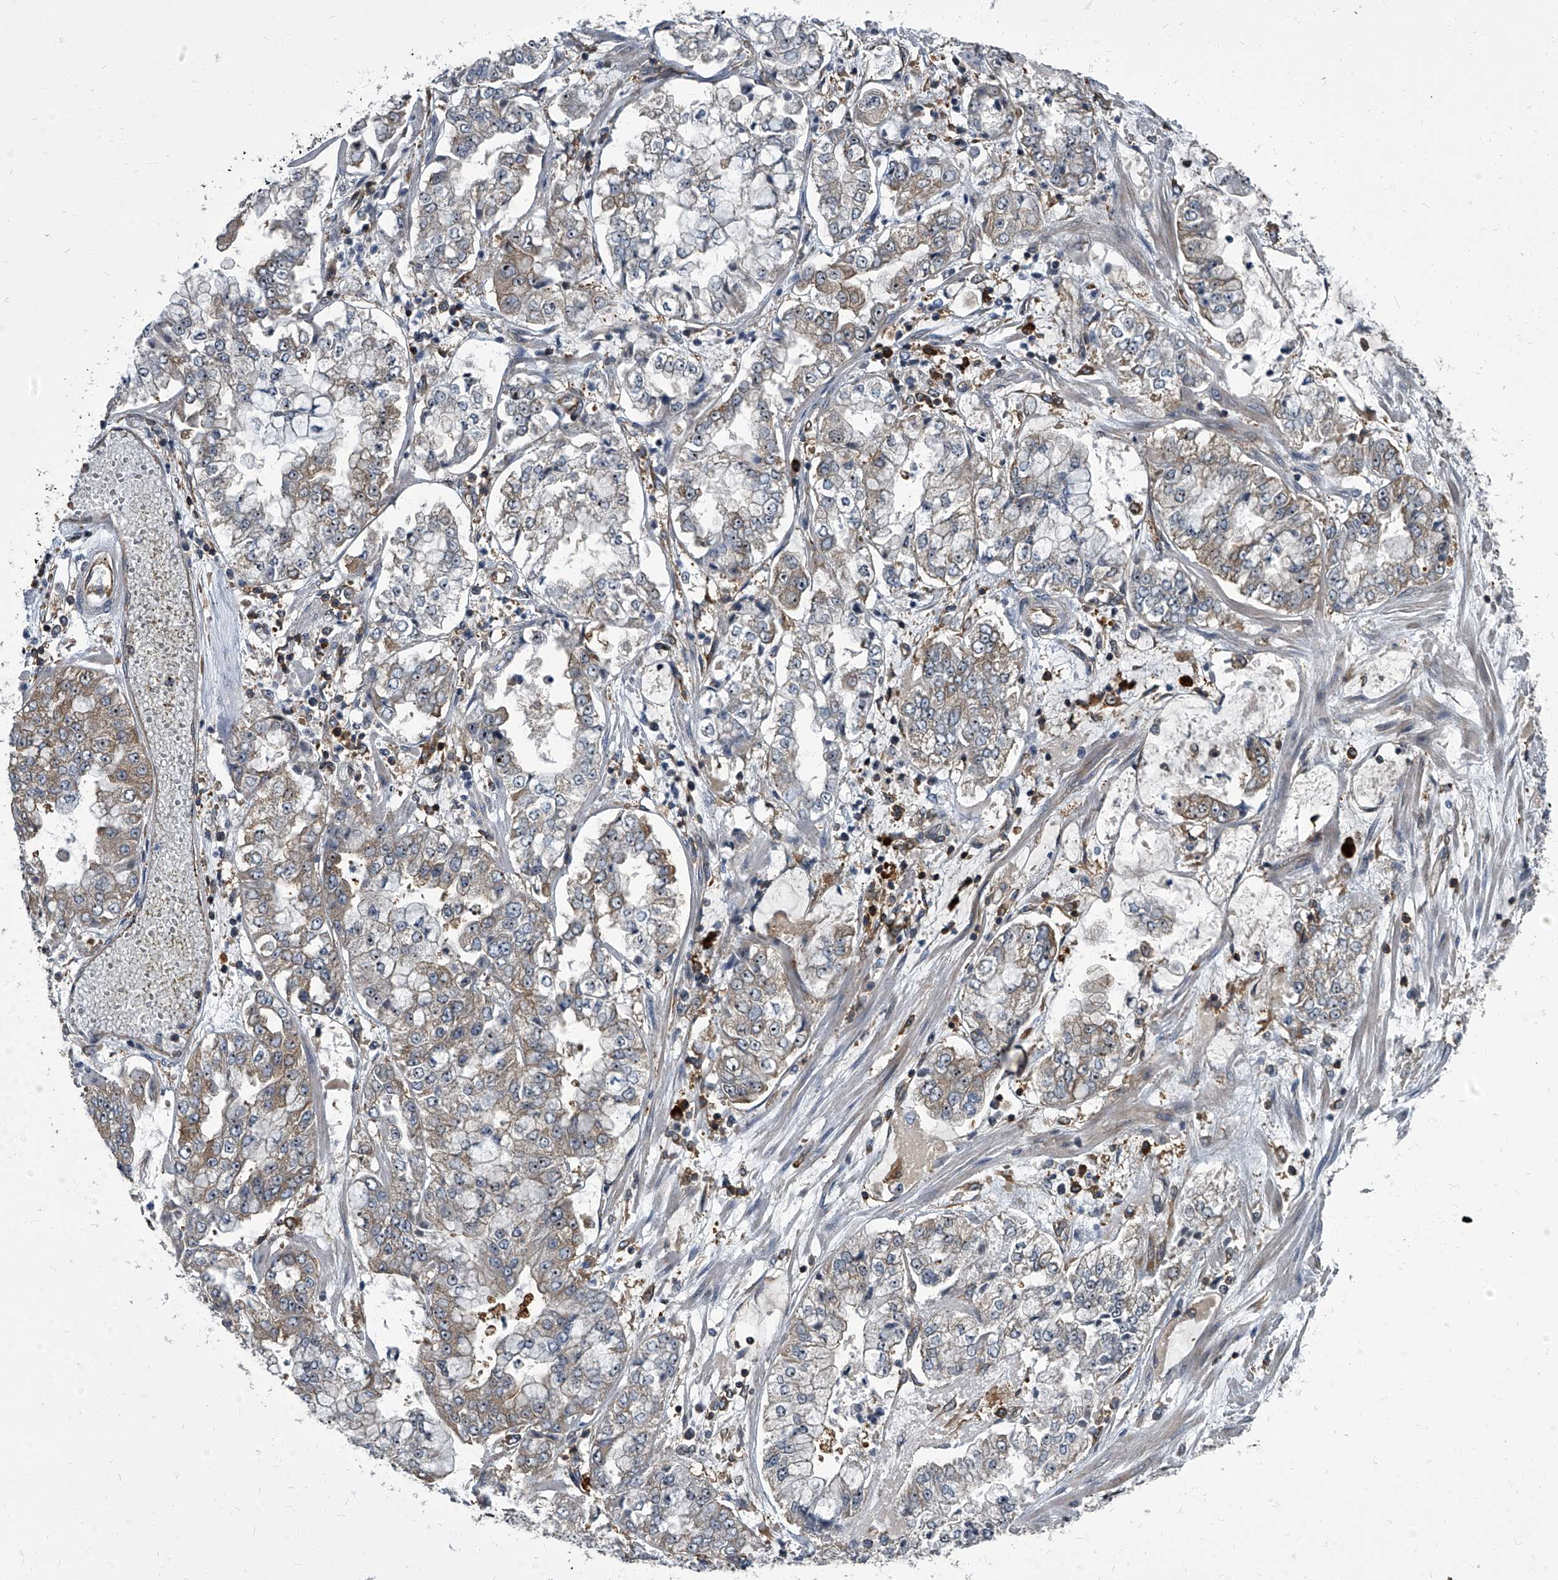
{"staining": {"intensity": "weak", "quantity": ">75%", "location": "cytoplasmic/membranous"}, "tissue": "stomach cancer", "cell_type": "Tumor cells", "image_type": "cancer", "snomed": [{"axis": "morphology", "description": "Adenocarcinoma, NOS"}, {"axis": "topography", "description": "Stomach"}], "caption": "A brown stain highlights weak cytoplasmic/membranous positivity of a protein in stomach cancer (adenocarcinoma) tumor cells. The staining is performed using DAB brown chromogen to label protein expression. The nuclei are counter-stained blue using hematoxylin.", "gene": "CDV3", "patient": {"sex": "male", "age": 76}}